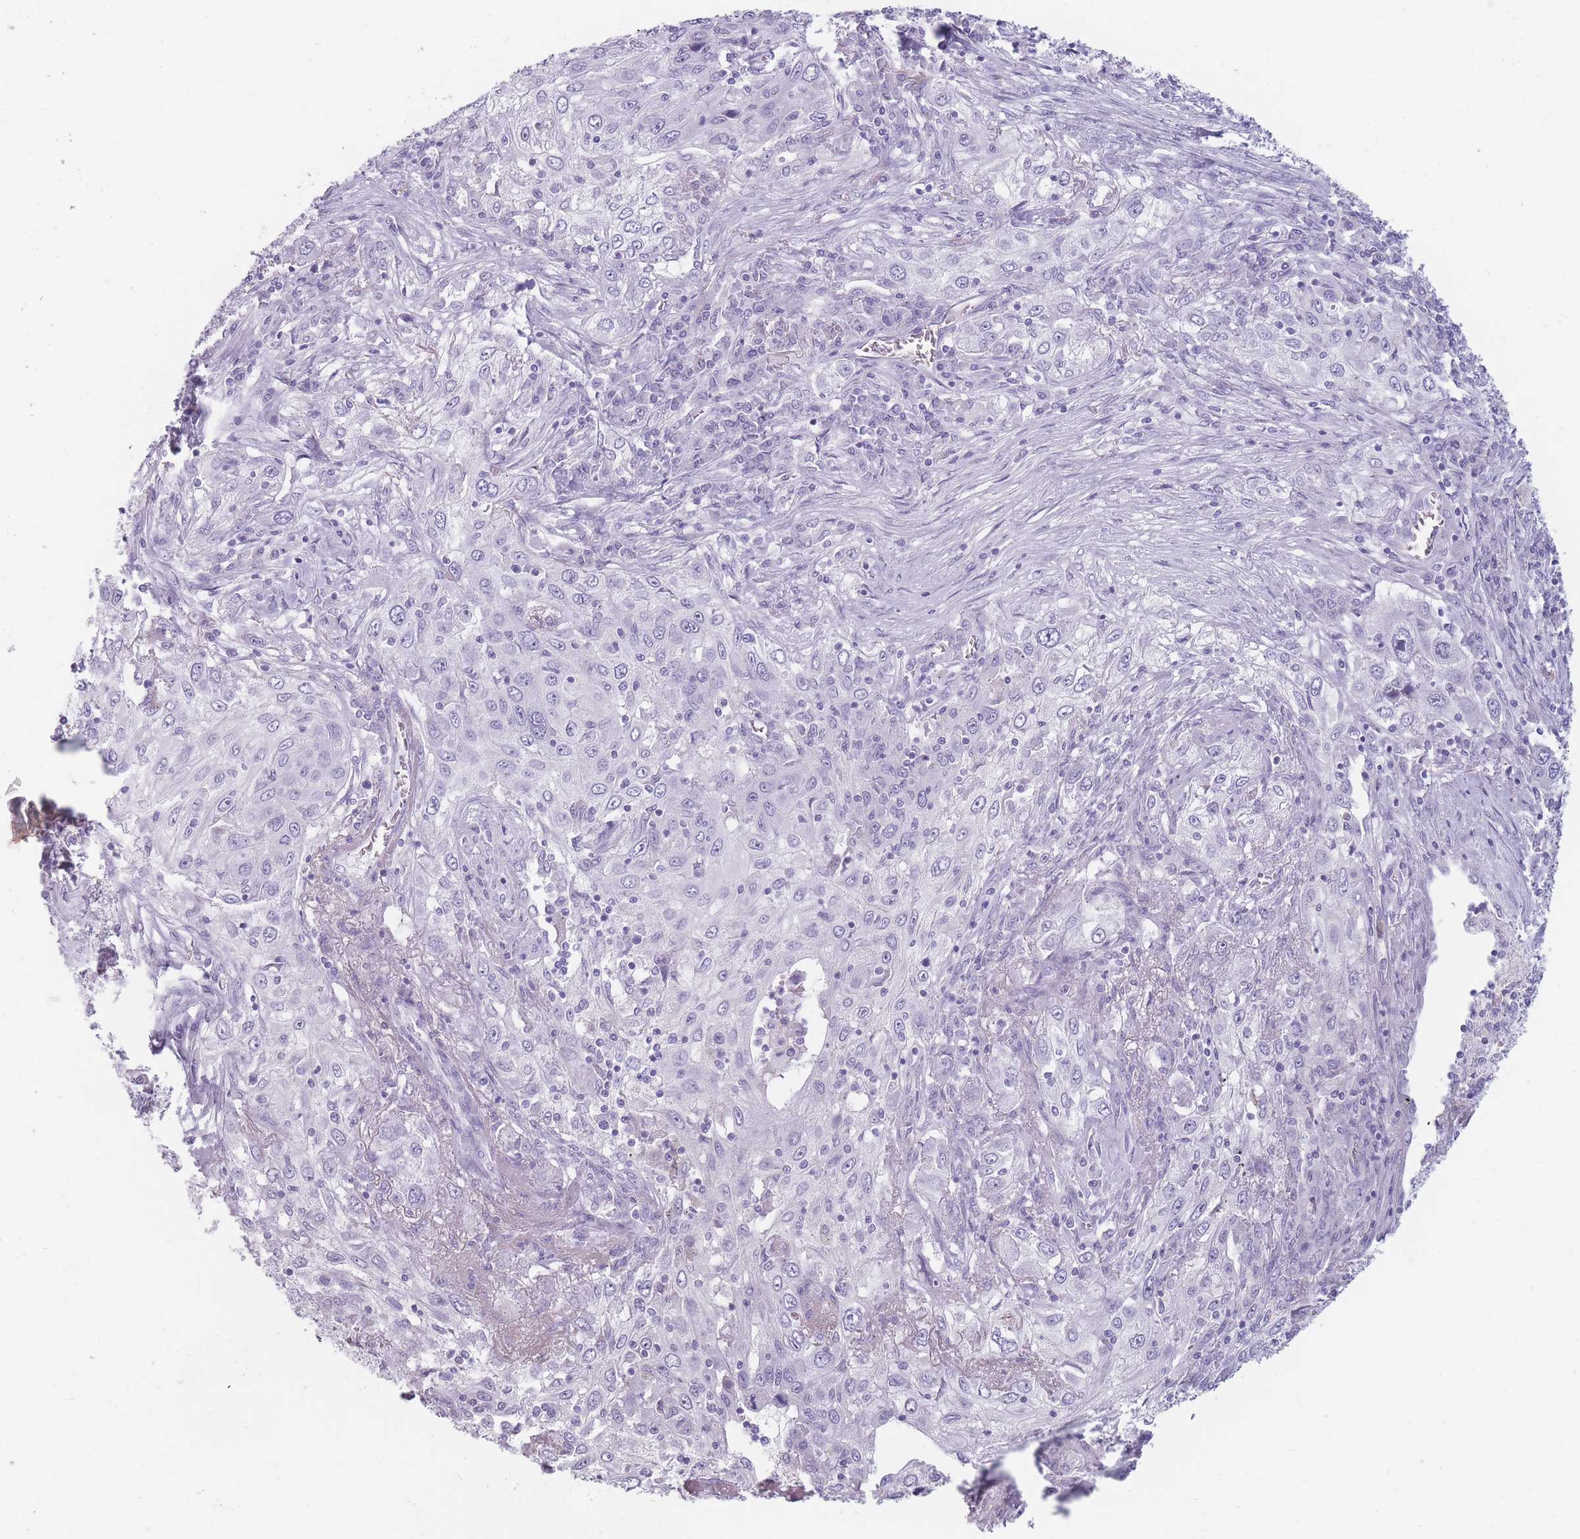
{"staining": {"intensity": "negative", "quantity": "none", "location": "none"}, "tissue": "lung cancer", "cell_type": "Tumor cells", "image_type": "cancer", "snomed": [{"axis": "morphology", "description": "Squamous cell carcinoma, NOS"}, {"axis": "topography", "description": "Lung"}], "caption": "Human squamous cell carcinoma (lung) stained for a protein using immunohistochemistry (IHC) exhibits no staining in tumor cells.", "gene": "CCNO", "patient": {"sex": "female", "age": 69}}